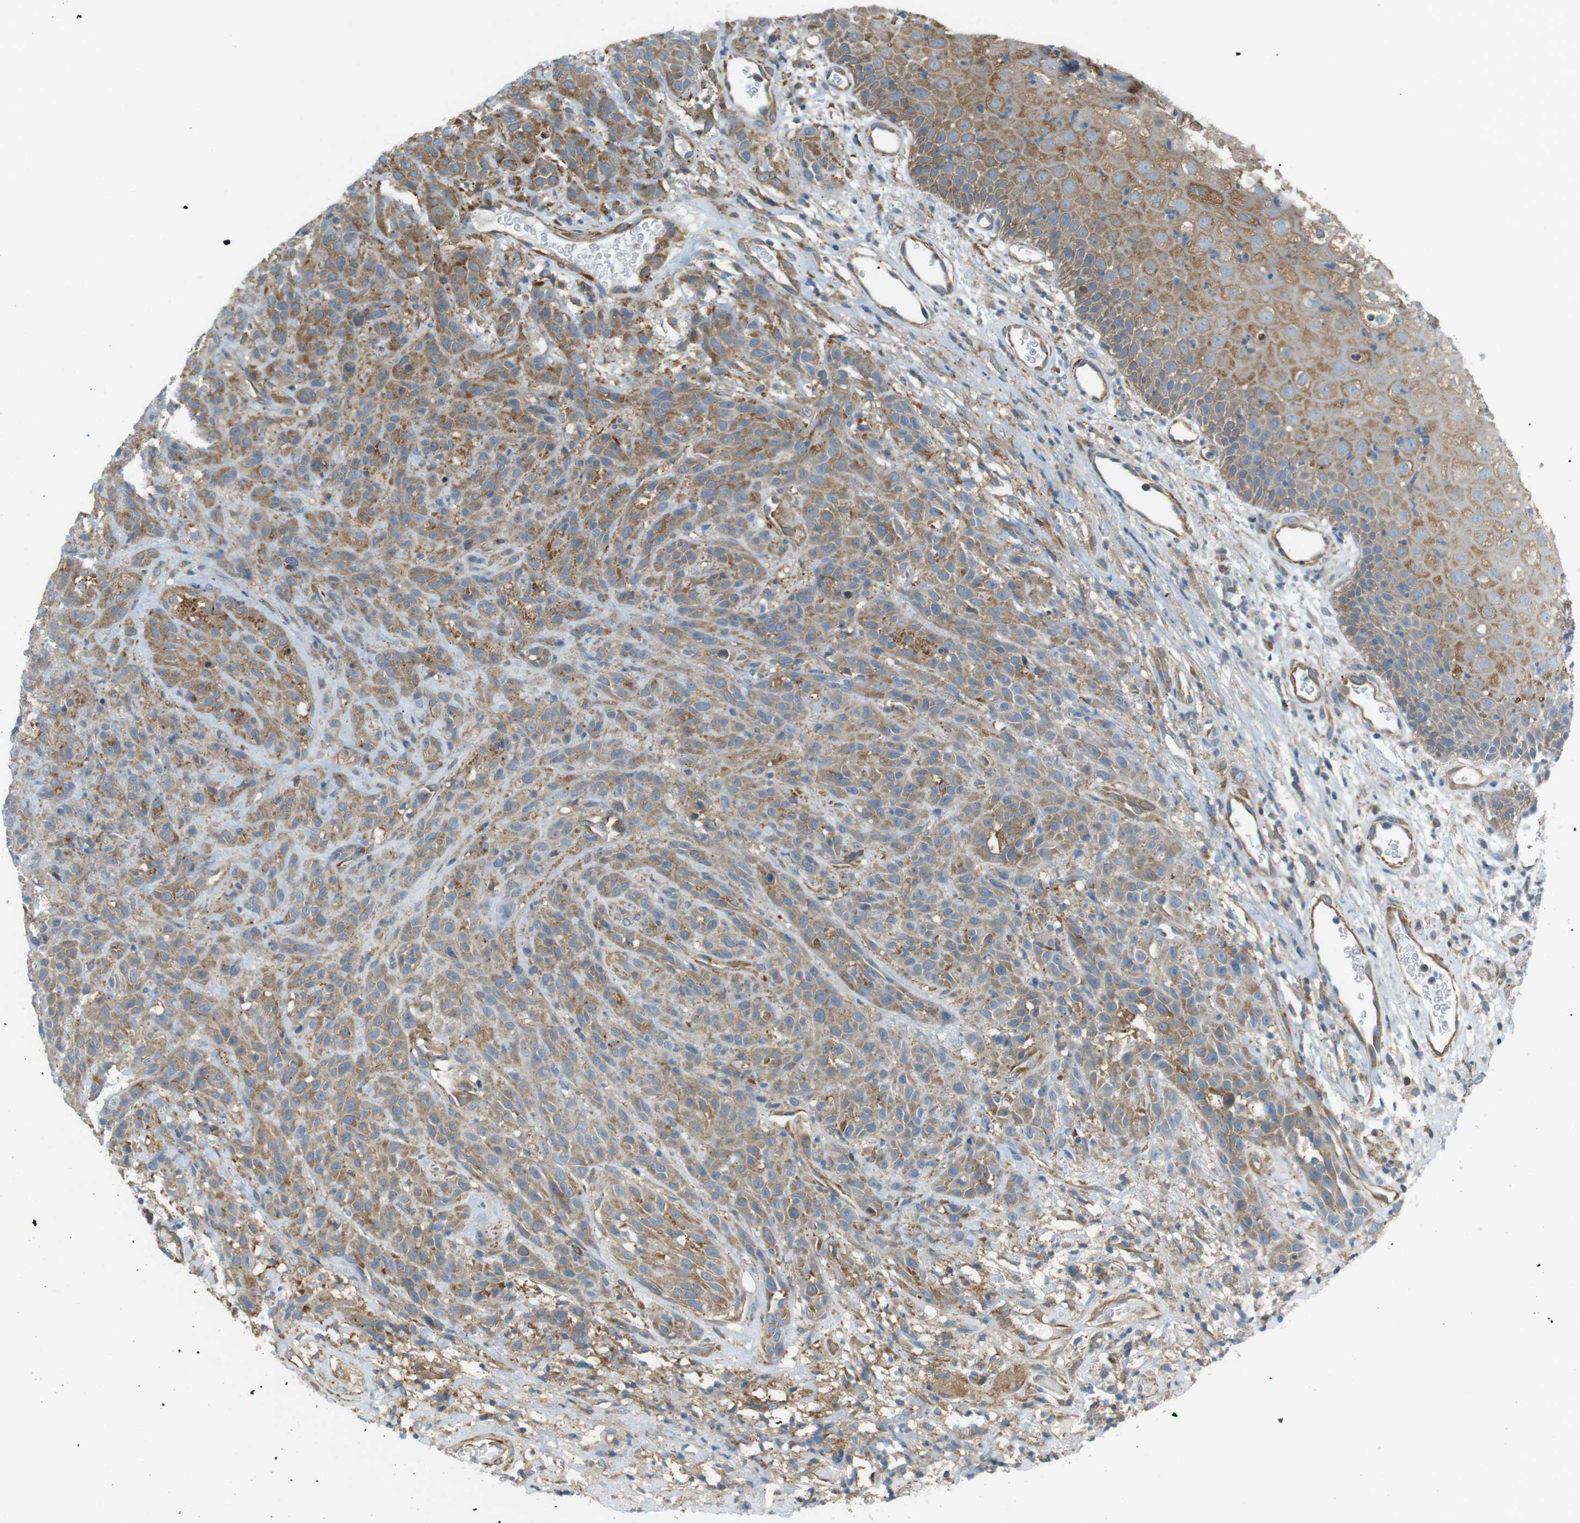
{"staining": {"intensity": "moderate", "quantity": ">75%", "location": "cytoplasmic/membranous"}, "tissue": "head and neck cancer", "cell_type": "Tumor cells", "image_type": "cancer", "snomed": [{"axis": "morphology", "description": "Normal tissue, NOS"}, {"axis": "morphology", "description": "Squamous cell carcinoma, NOS"}, {"axis": "topography", "description": "Cartilage tissue"}, {"axis": "topography", "description": "Head-Neck"}], "caption": "Protein expression analysis of head and neck cancer reveals moderate cytoplasmic/membranous expression in approximately >75% of tumor cells.", "gene": "PEPD", "patient": {"sex": "male", "age": 62}}